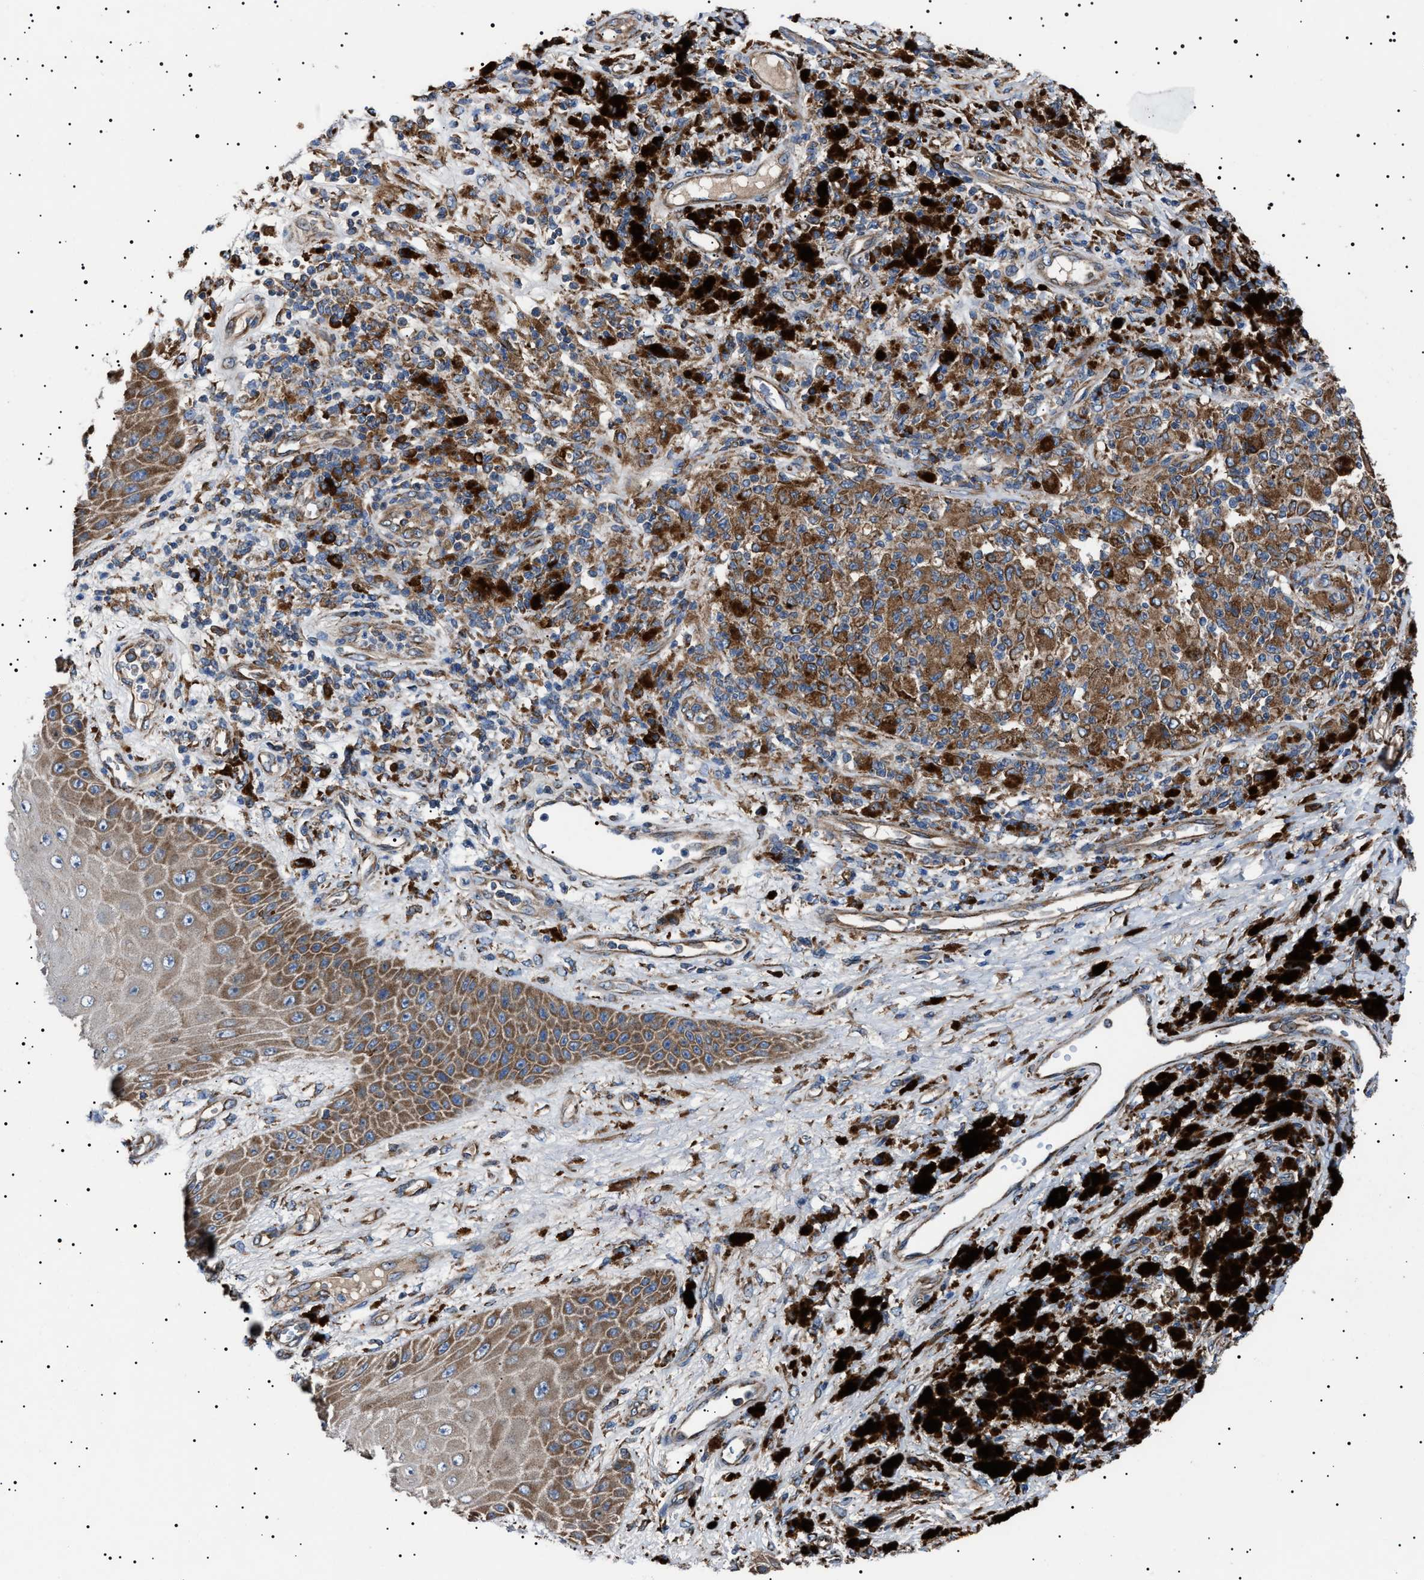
{"staining": {"intensity": "moderate", "quantity": ">75%", "location": "cytoplasmic/membranous"}, "tissue": "melanoma", "cell_type": "Tumor cells", "image_type": "cancer", "snomed": [{"axis": "morphology", "description": "Malignant melanoma, NOS"}, {"axis": "topography", "description": "Skin"}], "caption": "Immunohistochemical staining of malignant melanoma shows medium levels of moderate cytoplasmic/membranous protein positivity in approximately >75% of tumor cells. (DAB (3,3'-diaminobenzidine) IHC, brown staining for protein, blue staining for nuclei).", "gene": "TOP1MT", "patient": {"sex": "female", "age": 73}}